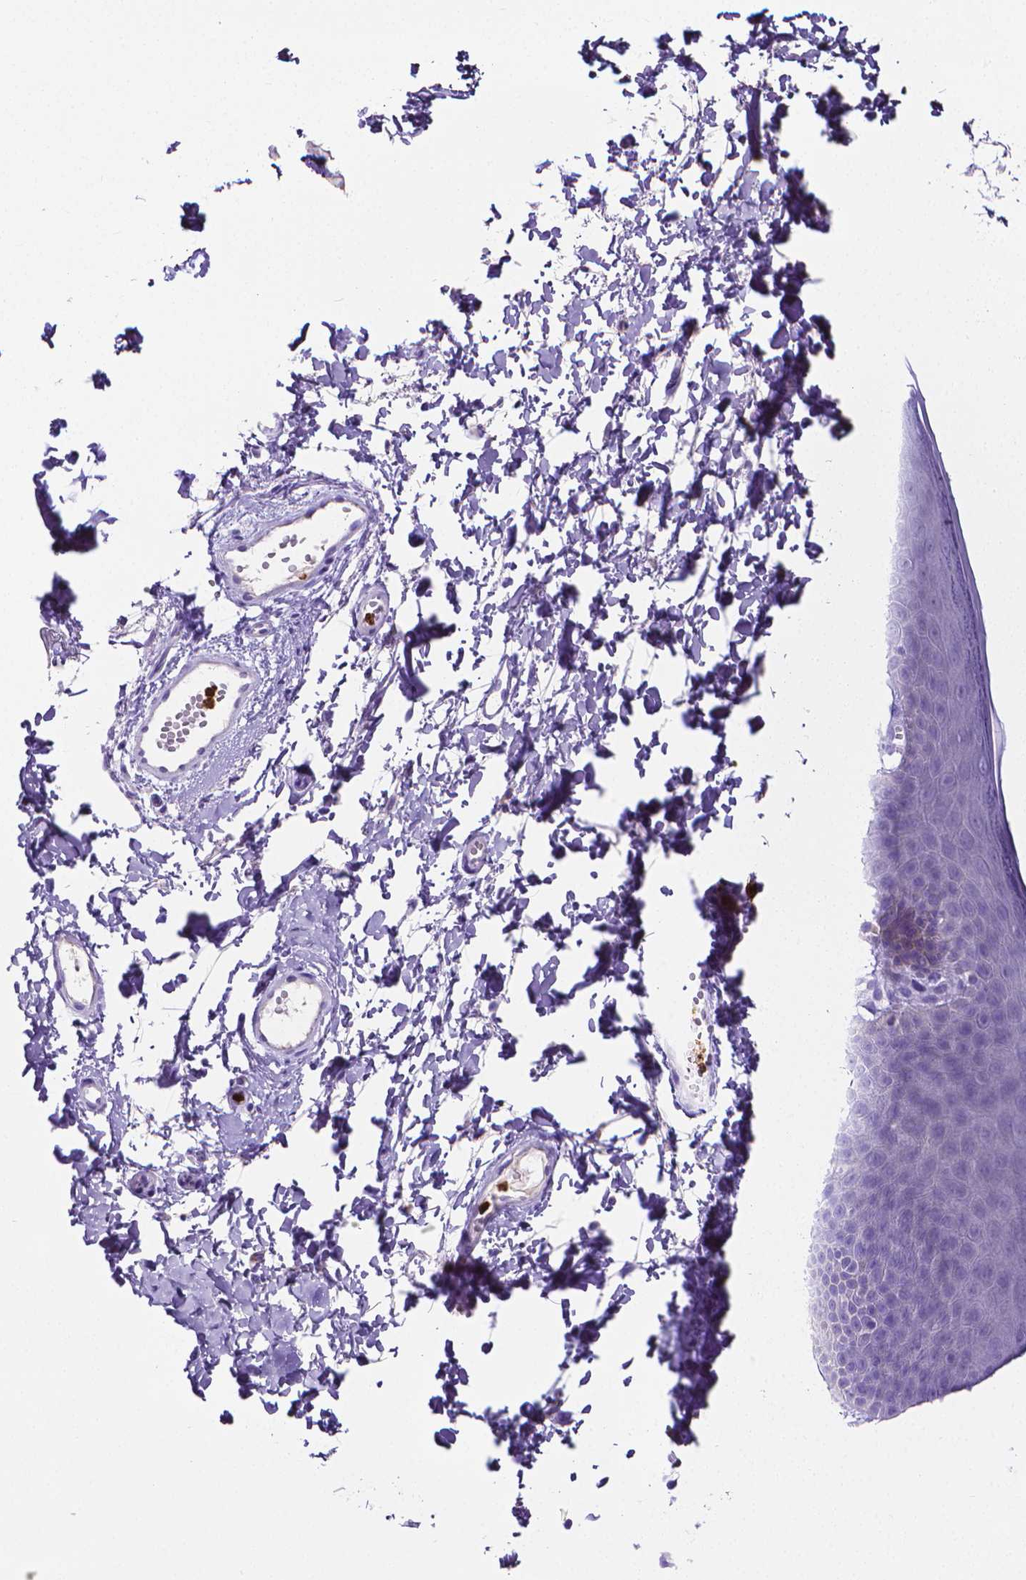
{"staining": {"intensity": "negative", "quantity": "none", "location": "none"}, "tissue": "skin", "cell_type": "Epidermal cells", "image_type": "normal", "snomed": [{"axis": "morphology", "description": "Normal tissue, NOS"}, {"axis": "topography", "description": "Anal"}], "caption": "Micrograph shows no significant protein expression in epidermal cells of unremarkable skin.", "gene": "MMP9", "patient": {"sex": "male", "age": 53}}